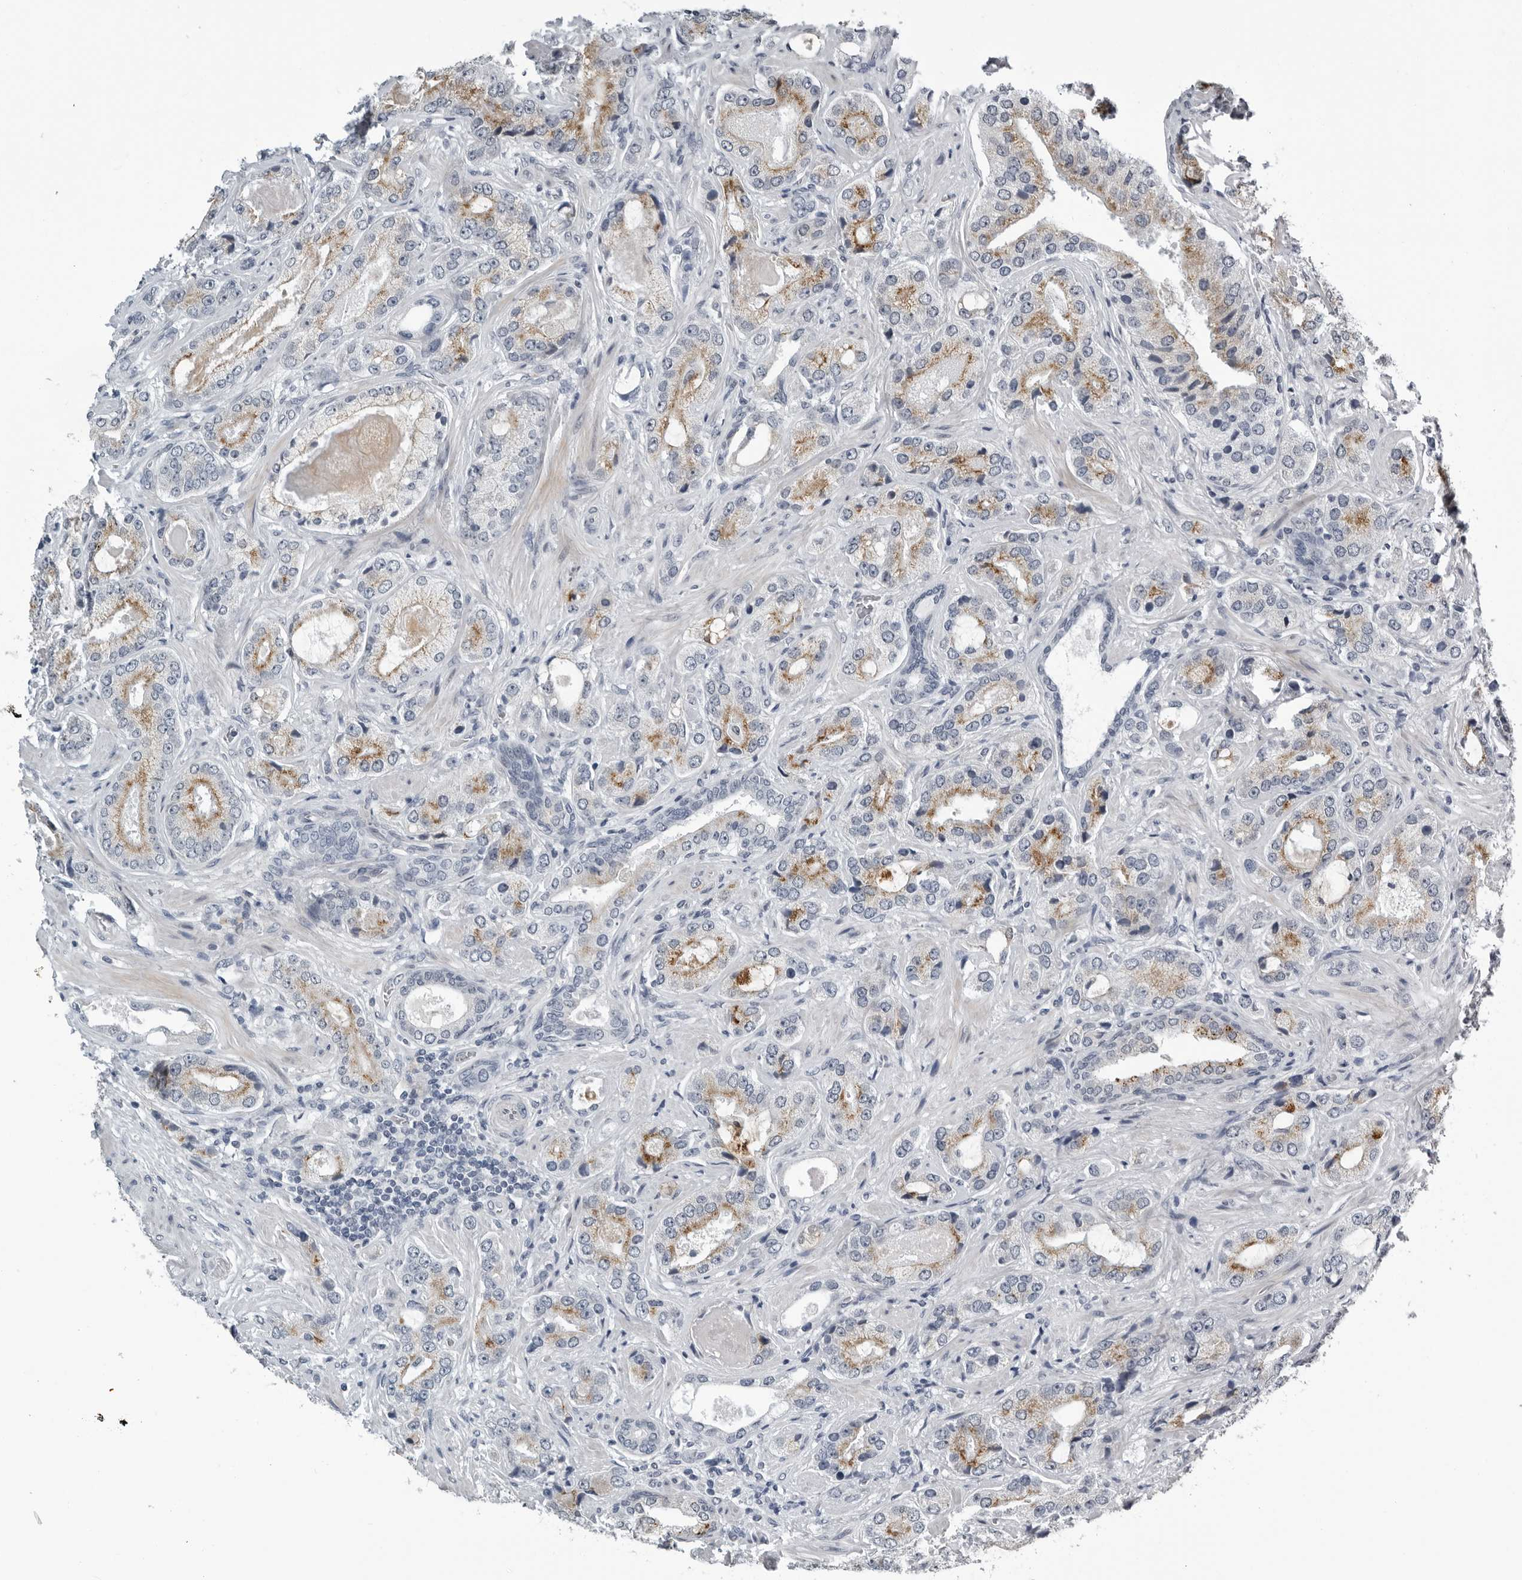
{"staining": {"intensity": "moderate", "quantity": "25%-75%", "location": "cytoplasmic/membranous"}, "tissue": "prostate cancer", "cell_type": "Tumor cells", "image_type": "cancer", "snomed": [{"axis": "morphology", "description": "Normal tissue, NOS"}, {"axis": "morphology", "description": "Adenocarcinoma, High grade"}, {"axis": "topography", "description": "Prostate"}, {"axis": "topography", "description": "Peripheral nerve tissue"}], "caption": "This image displays prostate cancer stained with immunohistochemistry (IHC) to label a protein in brown. The cytoplasmic/membranous of tumor cells show moderate positivity for the protein. Nuclei are counter-stained blue.", "gene": "PRRX2", "patient": {"sex": "male", "age": 59}}